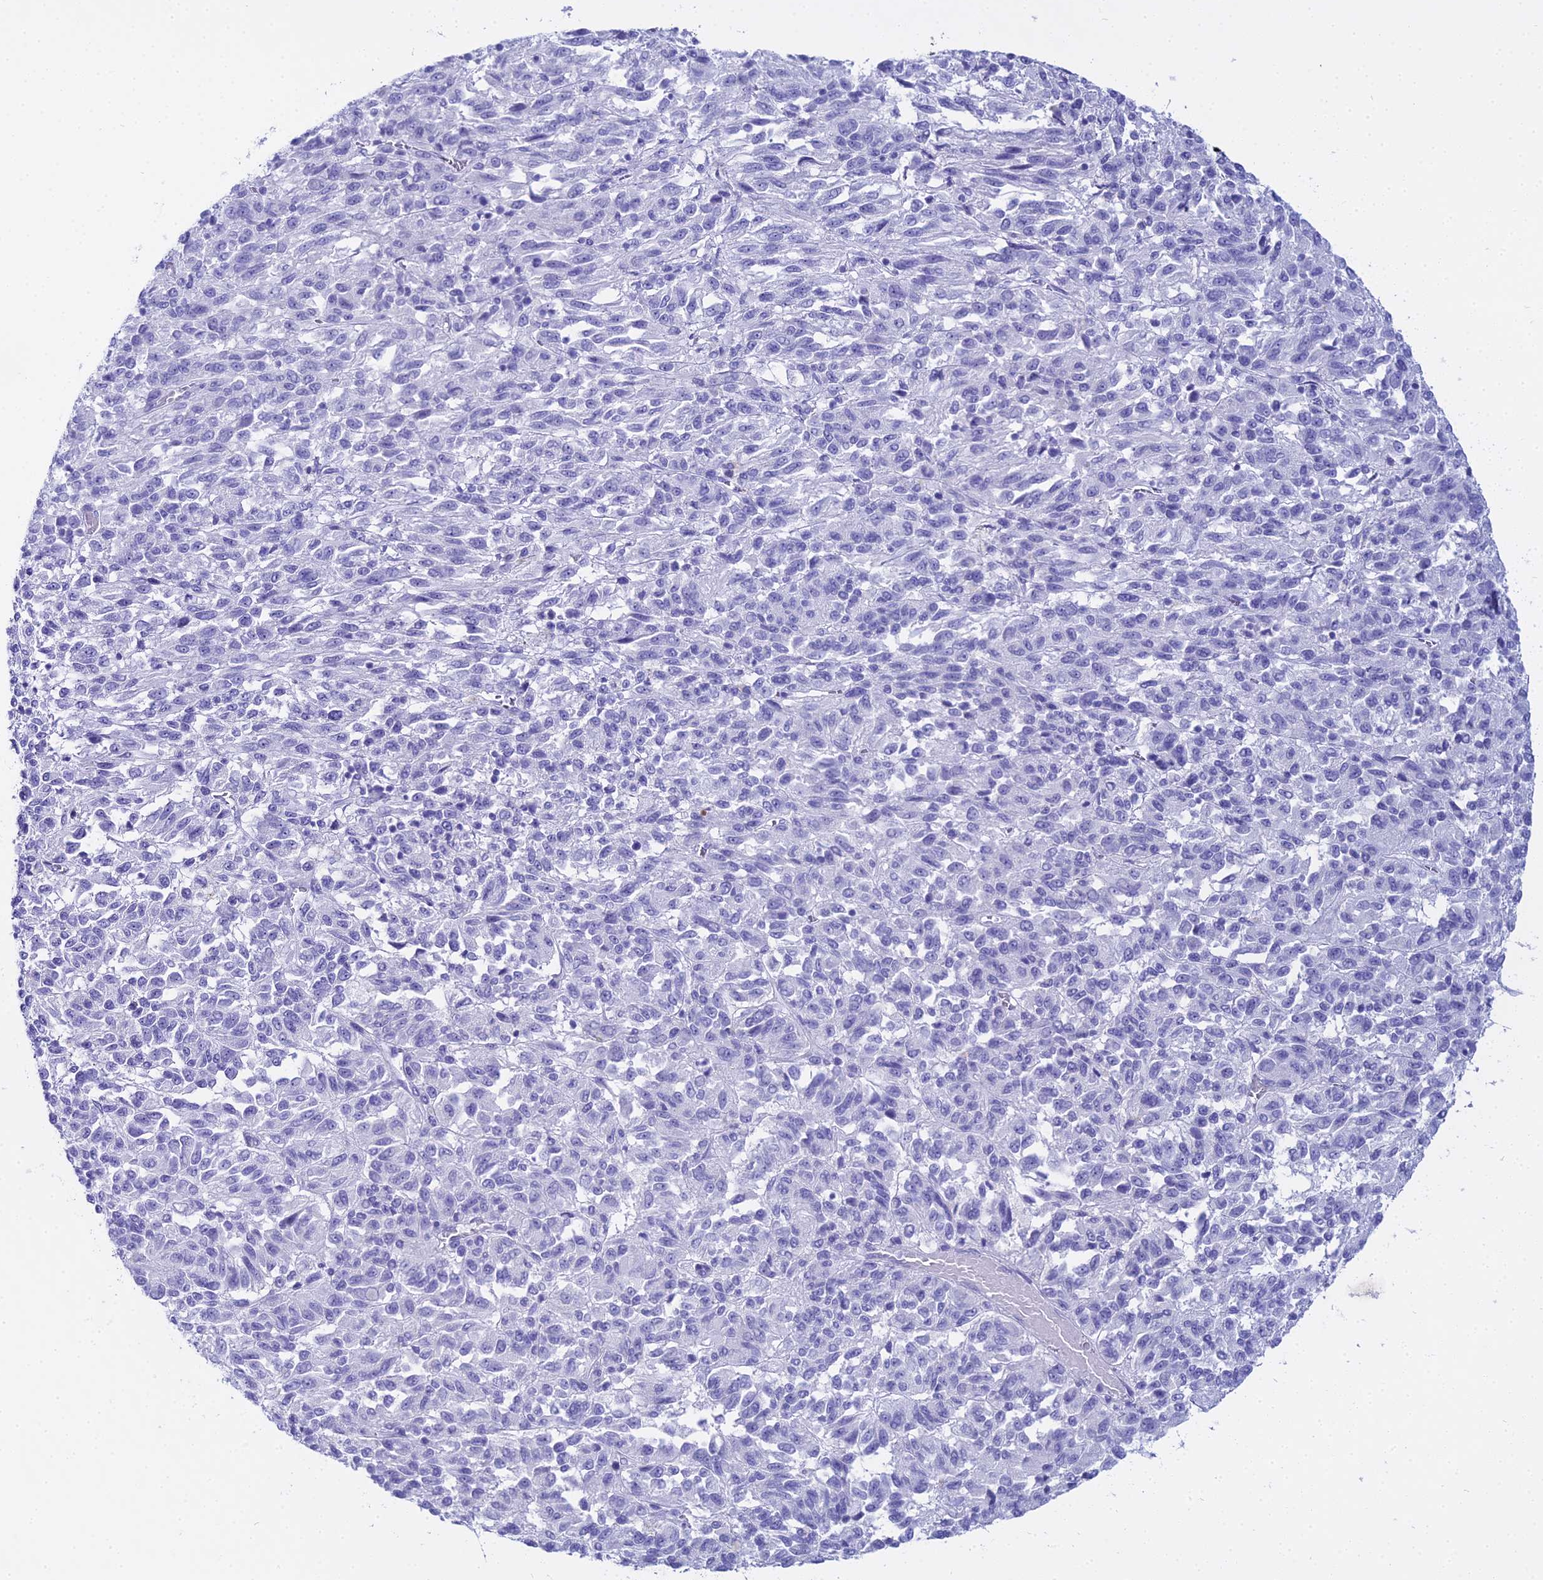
{"staining": {"intensity": "negative", "quantity": "none", "location": "none"}, "tissue": "melanoma", "cell_type": "Tumor cells", "image_type": "cancer", "snomed": [{"axis": "morphology", "description": "Malignant melanoma, Metastatic site"}, {"axis": "topography", "description": "Lung"}], "caption": "Tumor cells show no significant positivity in malignant melanoma (metastatic site).", "gene": "CGB2", "patient": {"sex": "male", "age": 64}}